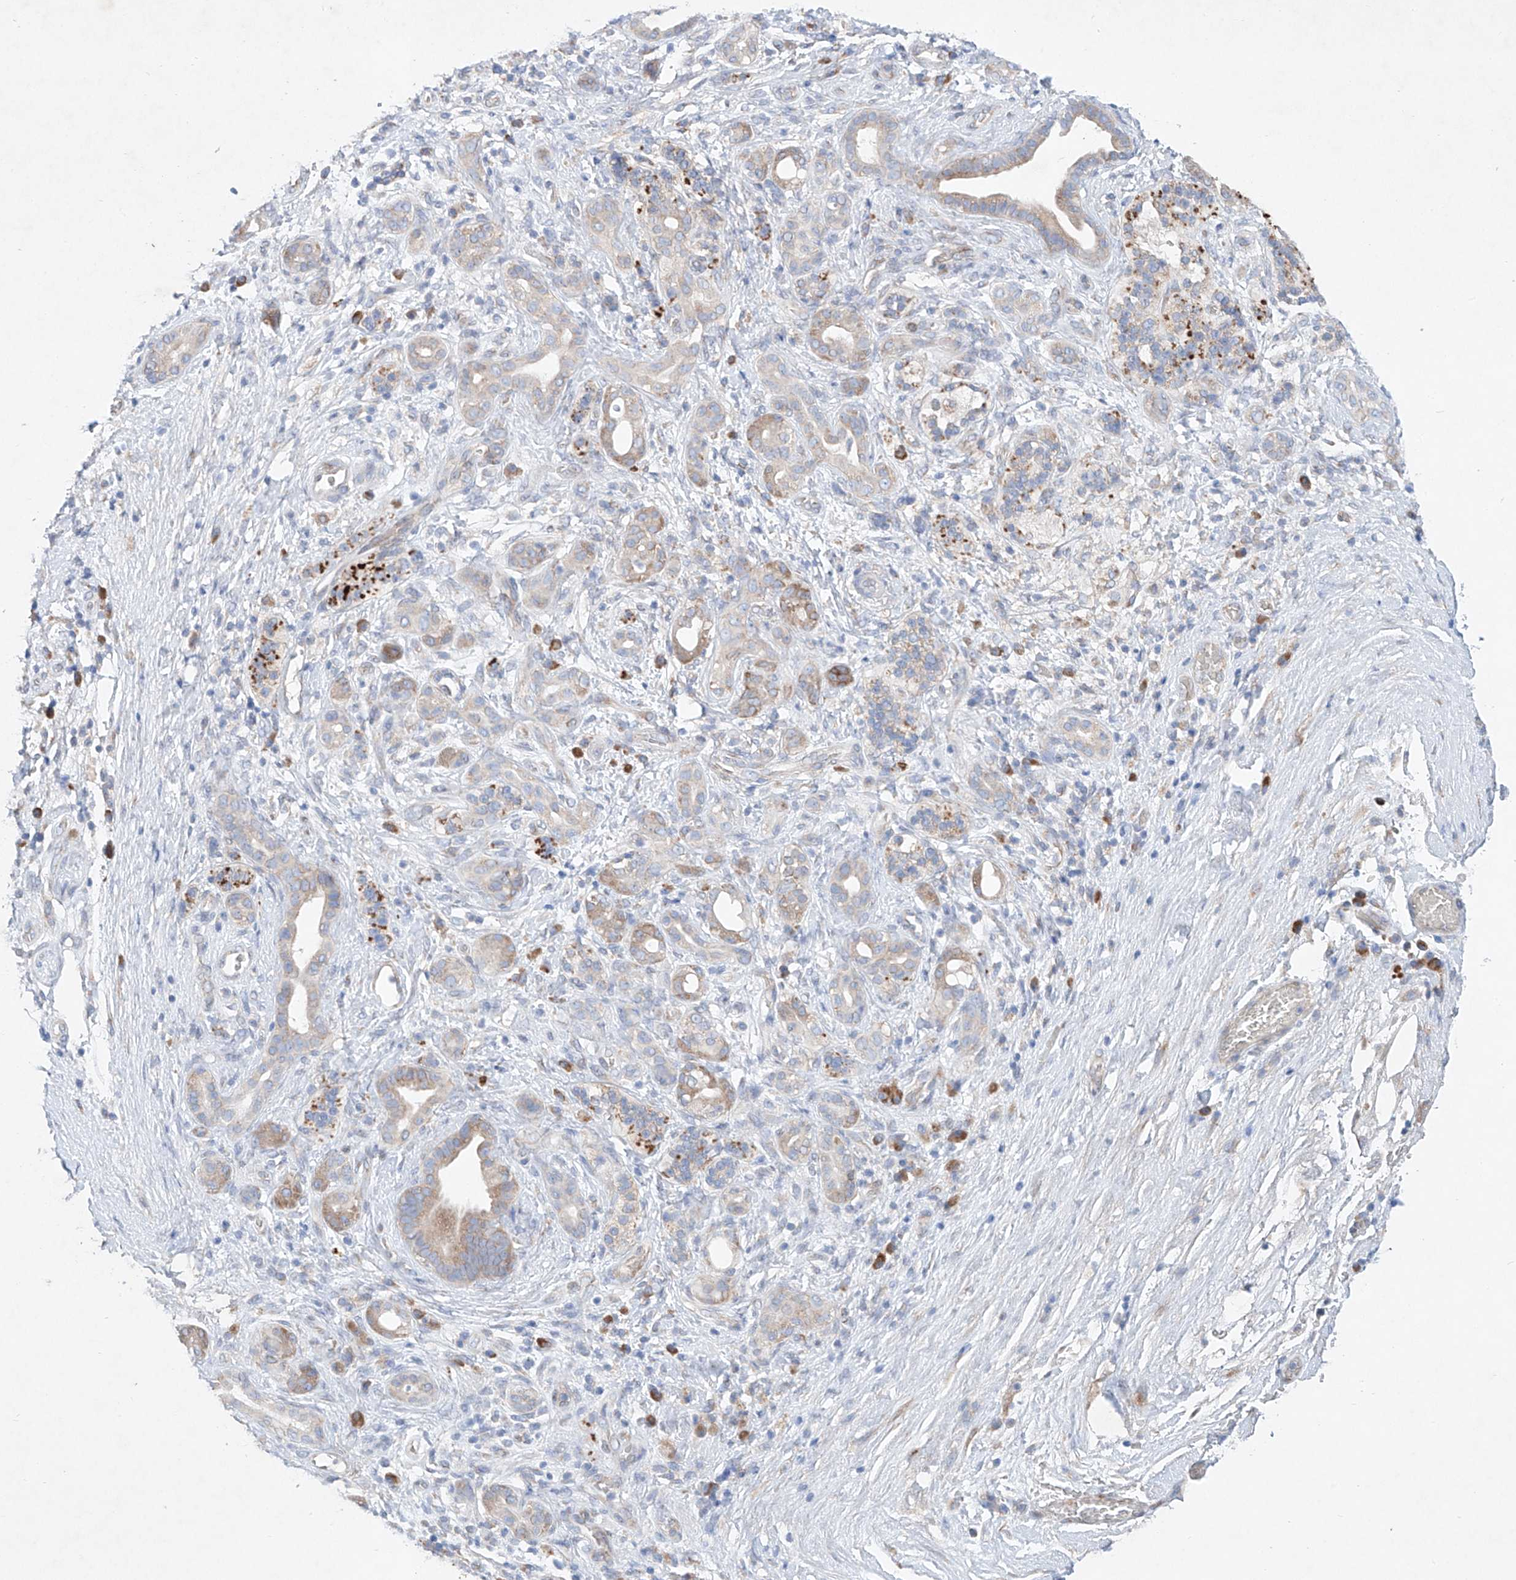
{"staining": {"intensity": "weak", "quantity": "25%-75%", "location": "cytoplasmic/membranous"}, "tissue": "pancreatic cancer", "cell_type": "Tumor cells", "image_type": "cancer", "snomed": [{"axis": "morphology", "description": "Adenocarcinoma, NOS"}, {"axis": "topography", "description": "Pancreas"}], "caption": "Immunohistochemistry (IHC) of pancreatic adenocarcinoma demonstrates low levels of weak cytoplasmic/membranous staining in approximately 25%-75% of tumor cells.", "gene": "FASTK", "patient": {"sex": "male", "age": 78}}